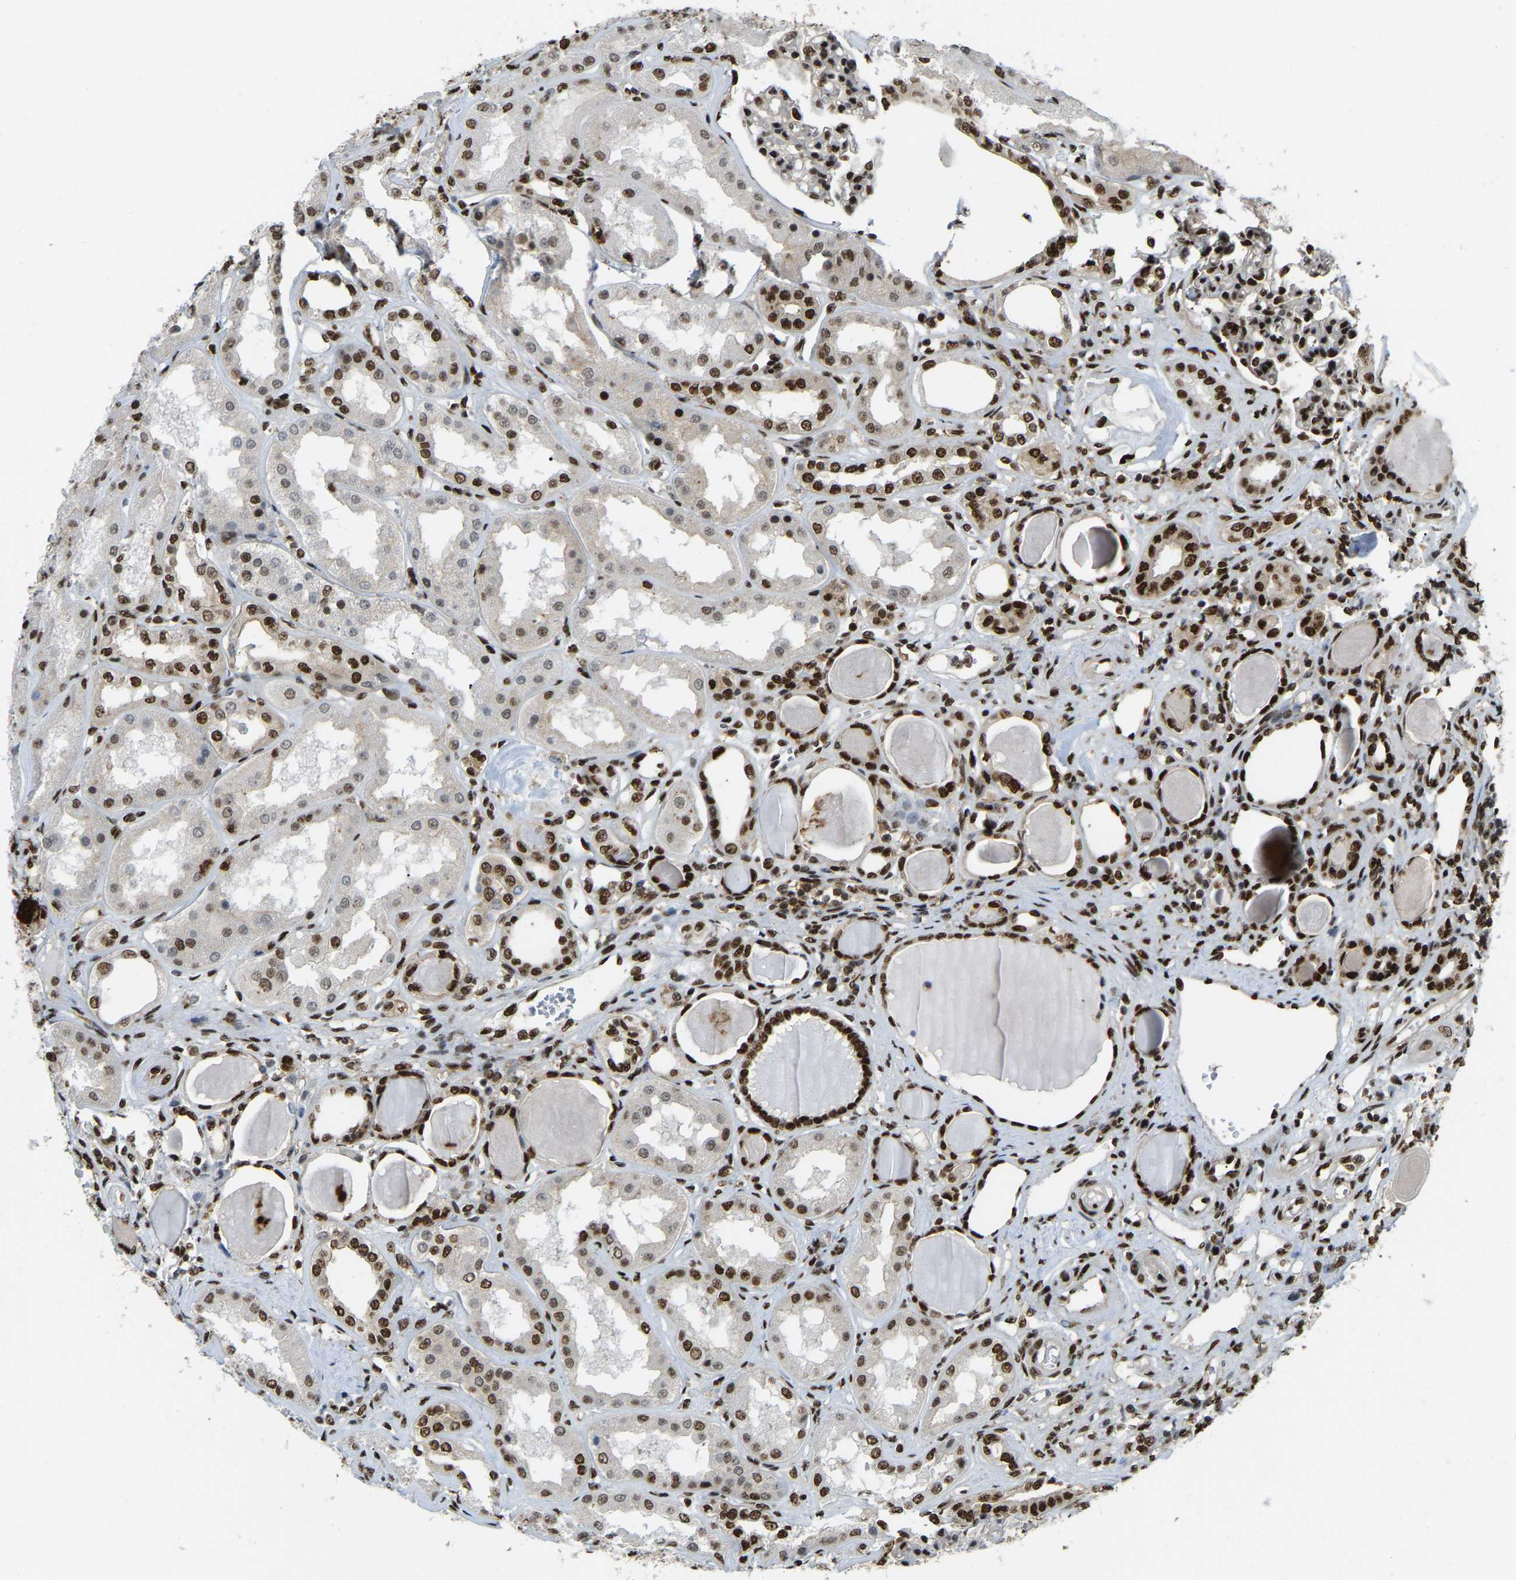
{"staining": {"intensity": "strong", "quantity": ">75%", "location": "nuclear"}, "tissue": "kidney", "cell_type": "Cells in glomeruli", "image_type": "normal", "snomed": [{"axis": "morphology", "description": "Normal tissue, NOS"}, {"axis": "topography", "description": "Kidney"}], "caption": "About >75% of cells in glomeruli in normal kidney display strong nuclear protein staining as visualized by brown immunohistochemical staining.", "gene": "NUMA1", "patient": {"sex": "female", "age": 56}}